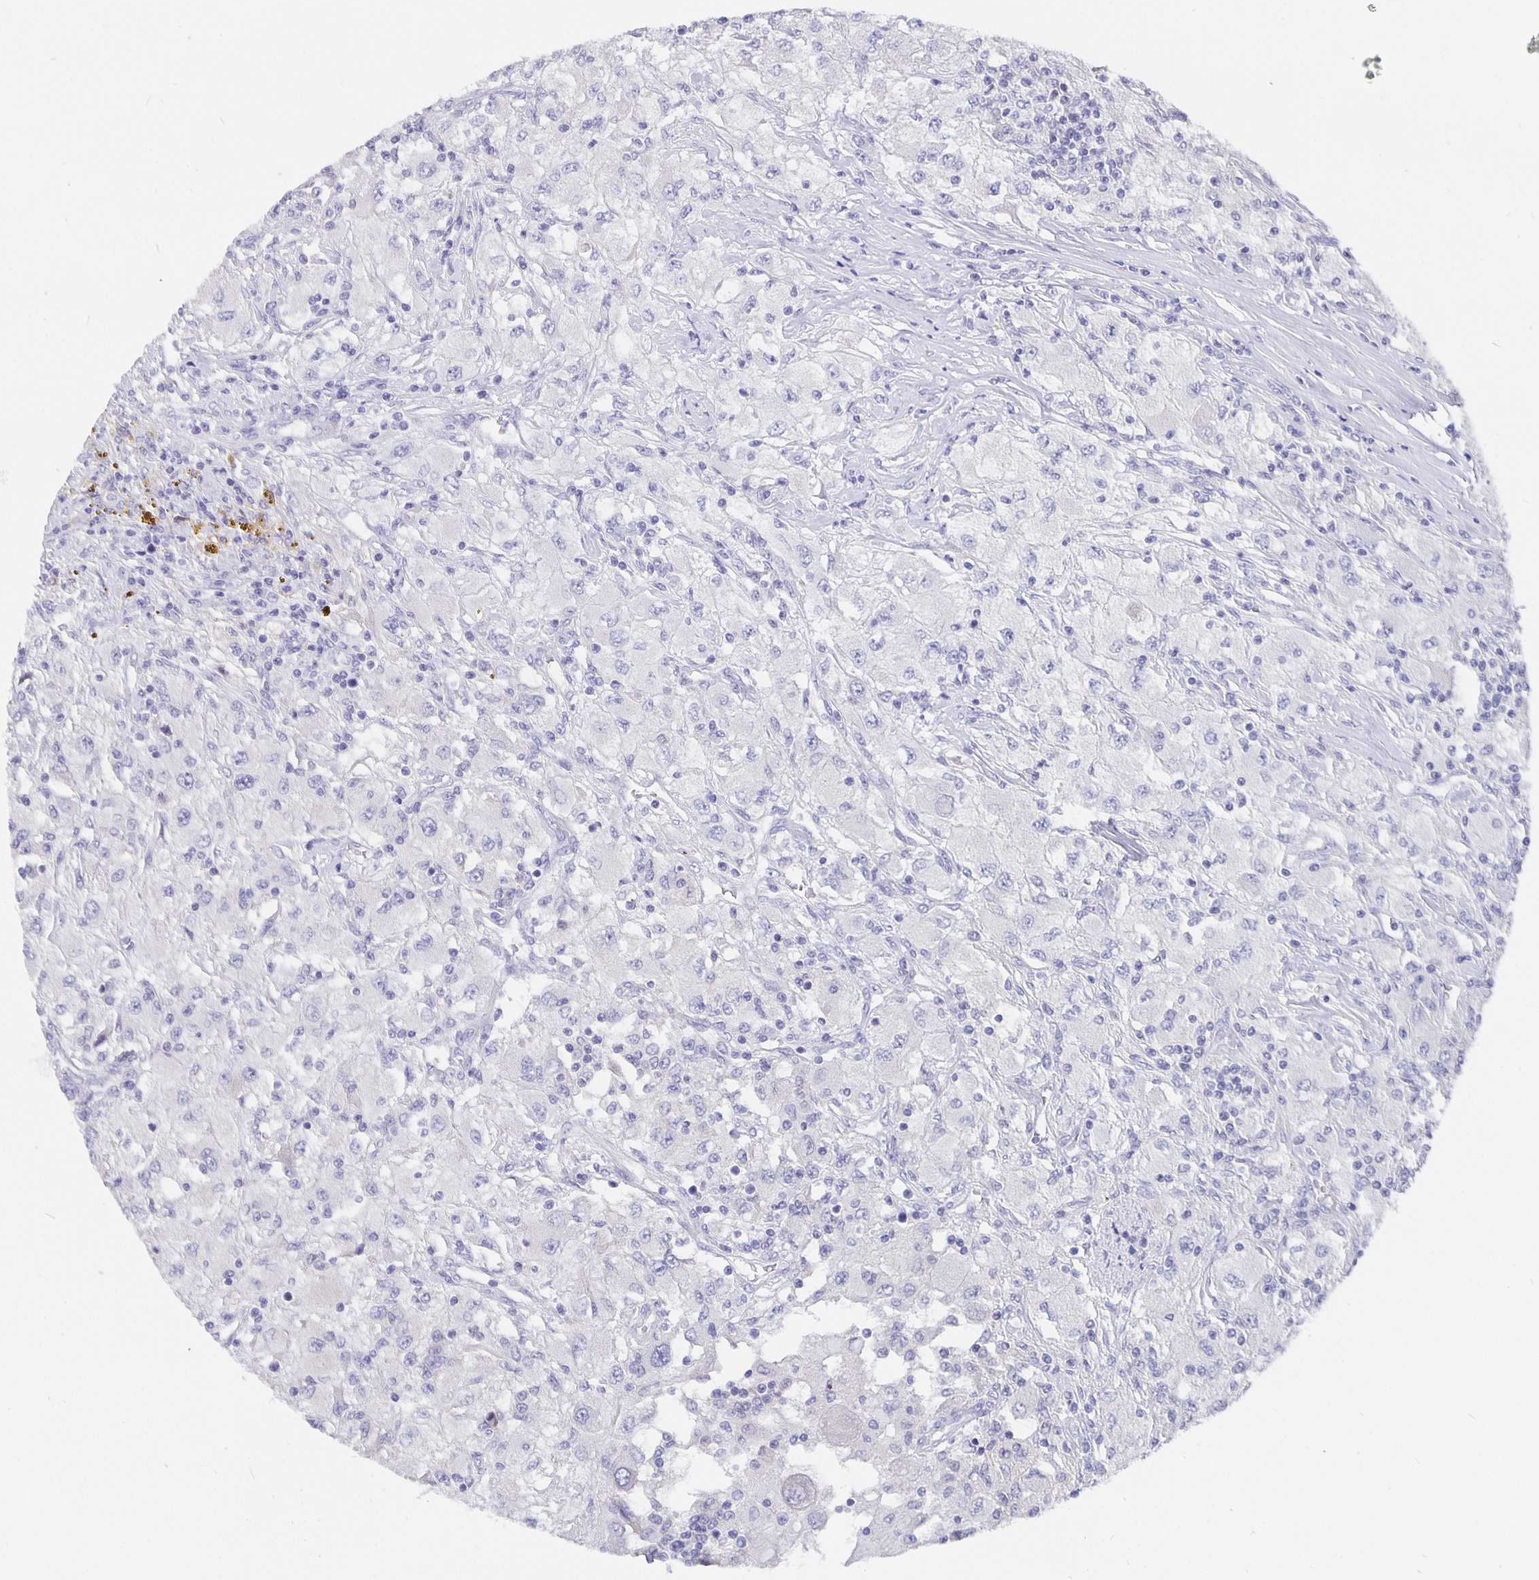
{"staining": {"intensity": "negative", "quantity": "none", "location": "none"}, "tissue": "renal cancer", "cell_type": "Tumor cells", "image_type": "cancer", "snomed": [{"axis": "morphology", "description": "Adenocarcinoma, NOS"}, {"axis": "topography", "description": "Kidney"}], "caption": "Immunohistochemistry (IHC) image of adenocarcinoma (renal) stained for a protein (brown), which displays no positivity in tumor cells.", "gene": "CFAP74", "patient": {"sex": "female", "age": 67}}